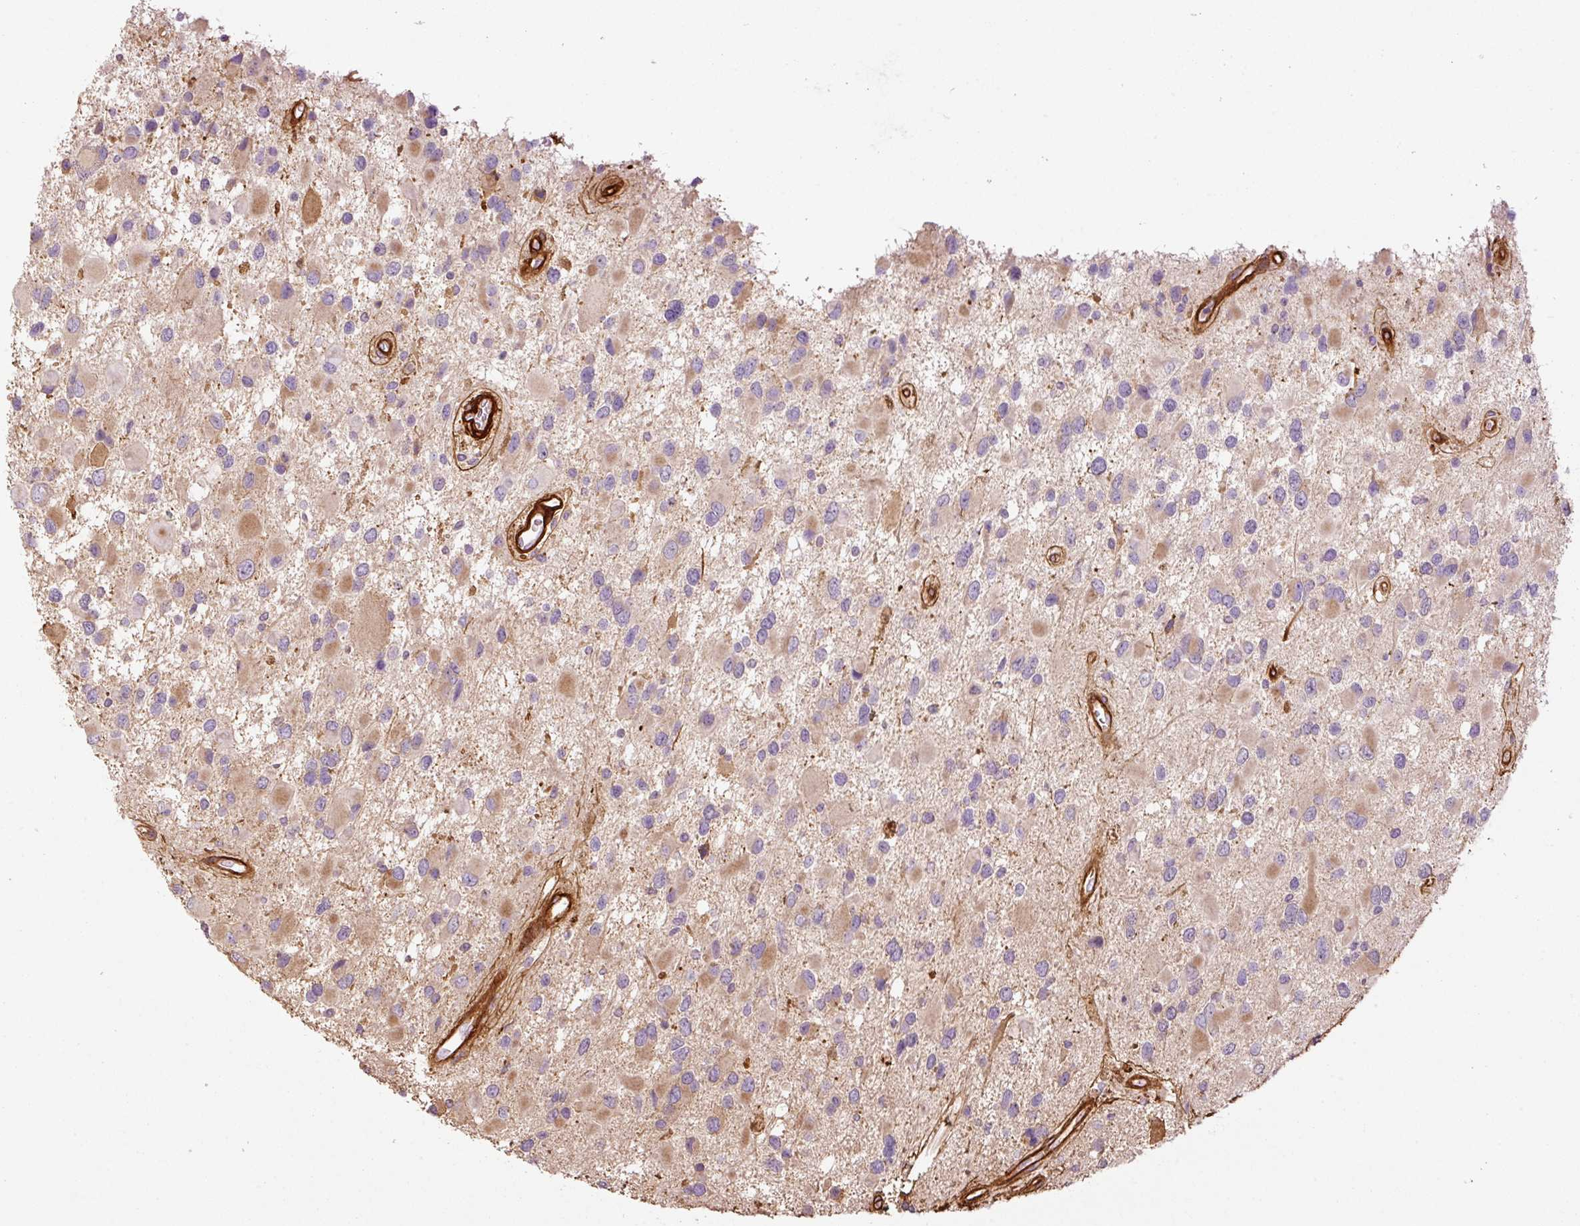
{"staining": {"intensity": "moderate", "quantity": "25%-75%", "location": "cytoplasmic/membranous"}, "tissue": "glioma", "cell_type": "Tumor cells", "image_type": "cancer", "snomed": [{"axis": "morphology", "description": "Glioma, malignant, High grade"}, {"axis": "topography", "description": "Brain"}], "caption": "Approximately 25%-75% of tumor cells in human glioma exhibit moderate cytoplasmic/membranous protein staining as visualized by brown immunohistochemical staining.", "gene": "NID2", "patient": {"sex": "male", "age": 53}}